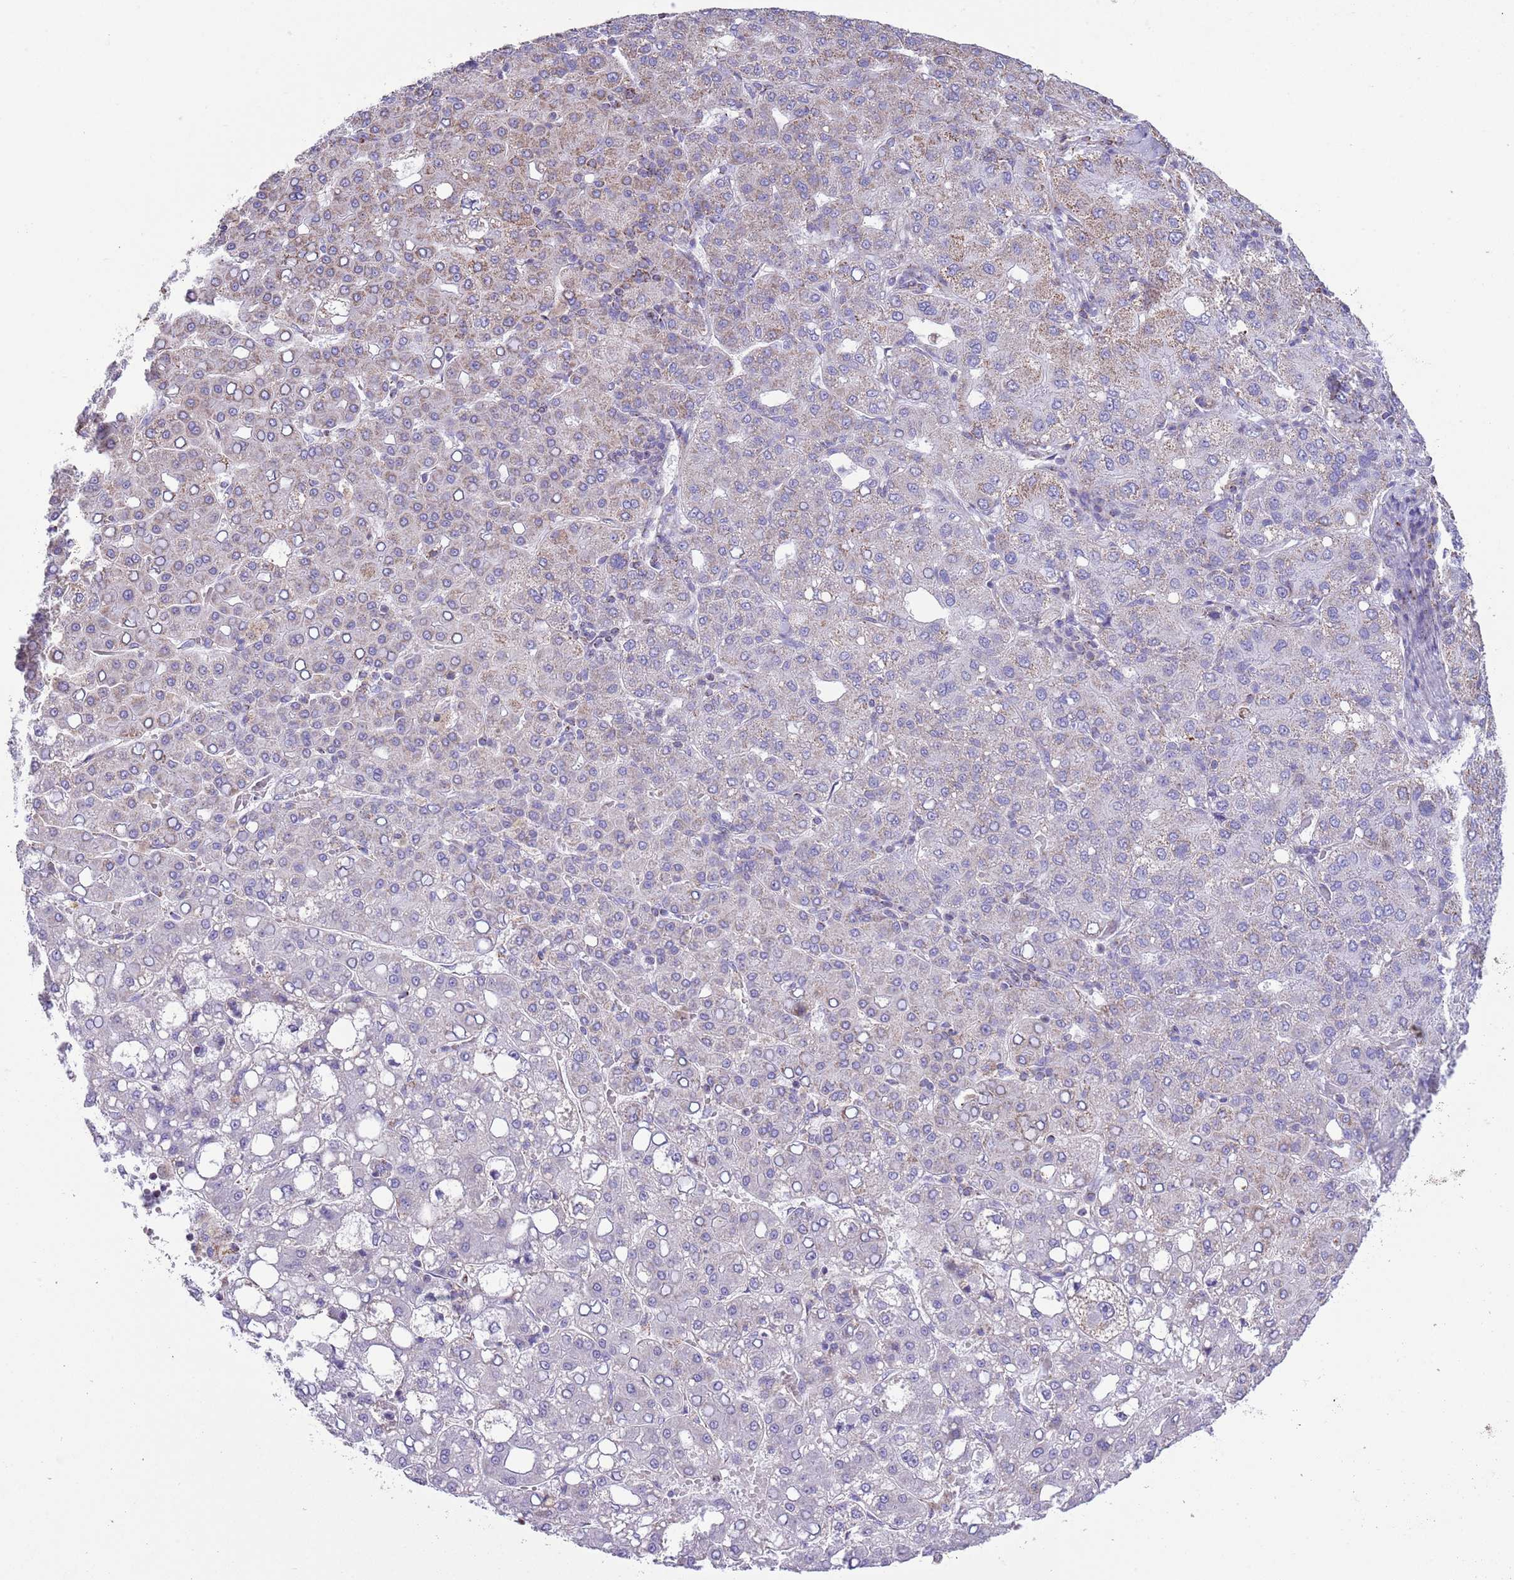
{"staining": {"intensity": "weak", "quantity": "<25%", "location": "cytoplasmic/membranous"}, "tissue": "liver cancer", "cell_type": "Tumor cells", "image_type": "cancer", "snomed": [{"axis": "morphology", "description": "Carcinoma, Hepatocellular, NOS"}, {"axis": "topography", "description": "Liver"}], "caption": "Histopathology image shows no protein positivity in tumor cells of liver cancer (hepatocellular carcinoma) tissue. Nuclei are stained in blue.", "gene": "ATP6V1B1", "patient": {"sex": "male", "age": 65}}